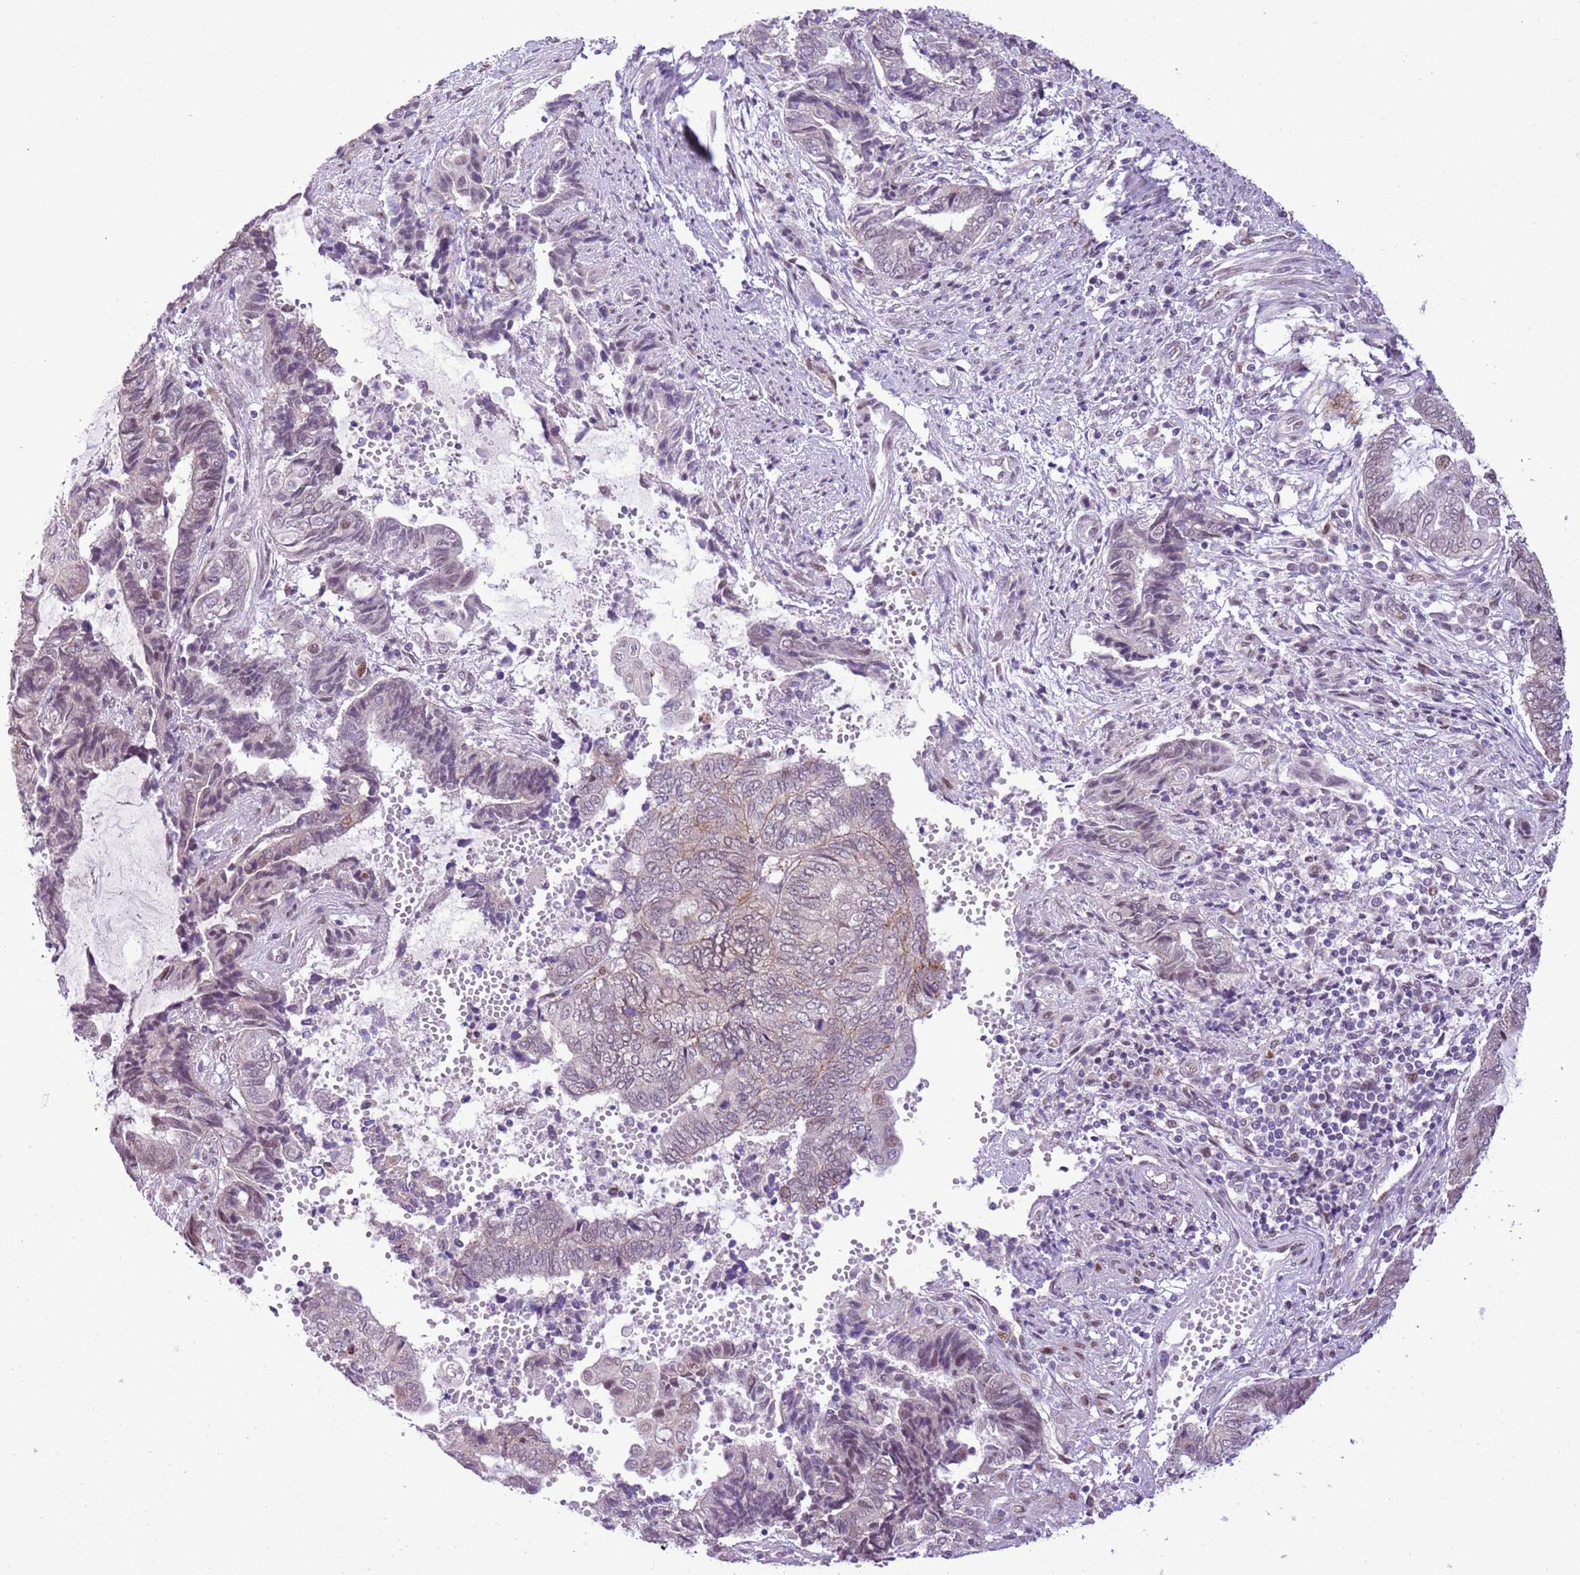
{"staining": {"intensity": "negative", "quantity": "none", "location": "none"}, "tissue": "endometrial cancer", "cell_type": "Tumor cells", "image_type": "cancer", "snomed": [{"axis": "morphology", "description": "Adenocarcinoma, NOS"}, {"axis": "topography", "description": "Uterus"}, {"axis": "topography", "description": "Endometrium"}], "caption": "Immunohistochemistry (IHC) image of neoplastic tissue: human endometrial cancer stained with DAB reveals no significant protein expression in tumor cells. (Brightfield microscopy of DAB IHC at high magnification).", "gene": "NACC2", "patient": {"sex": "female", "age": 70}}